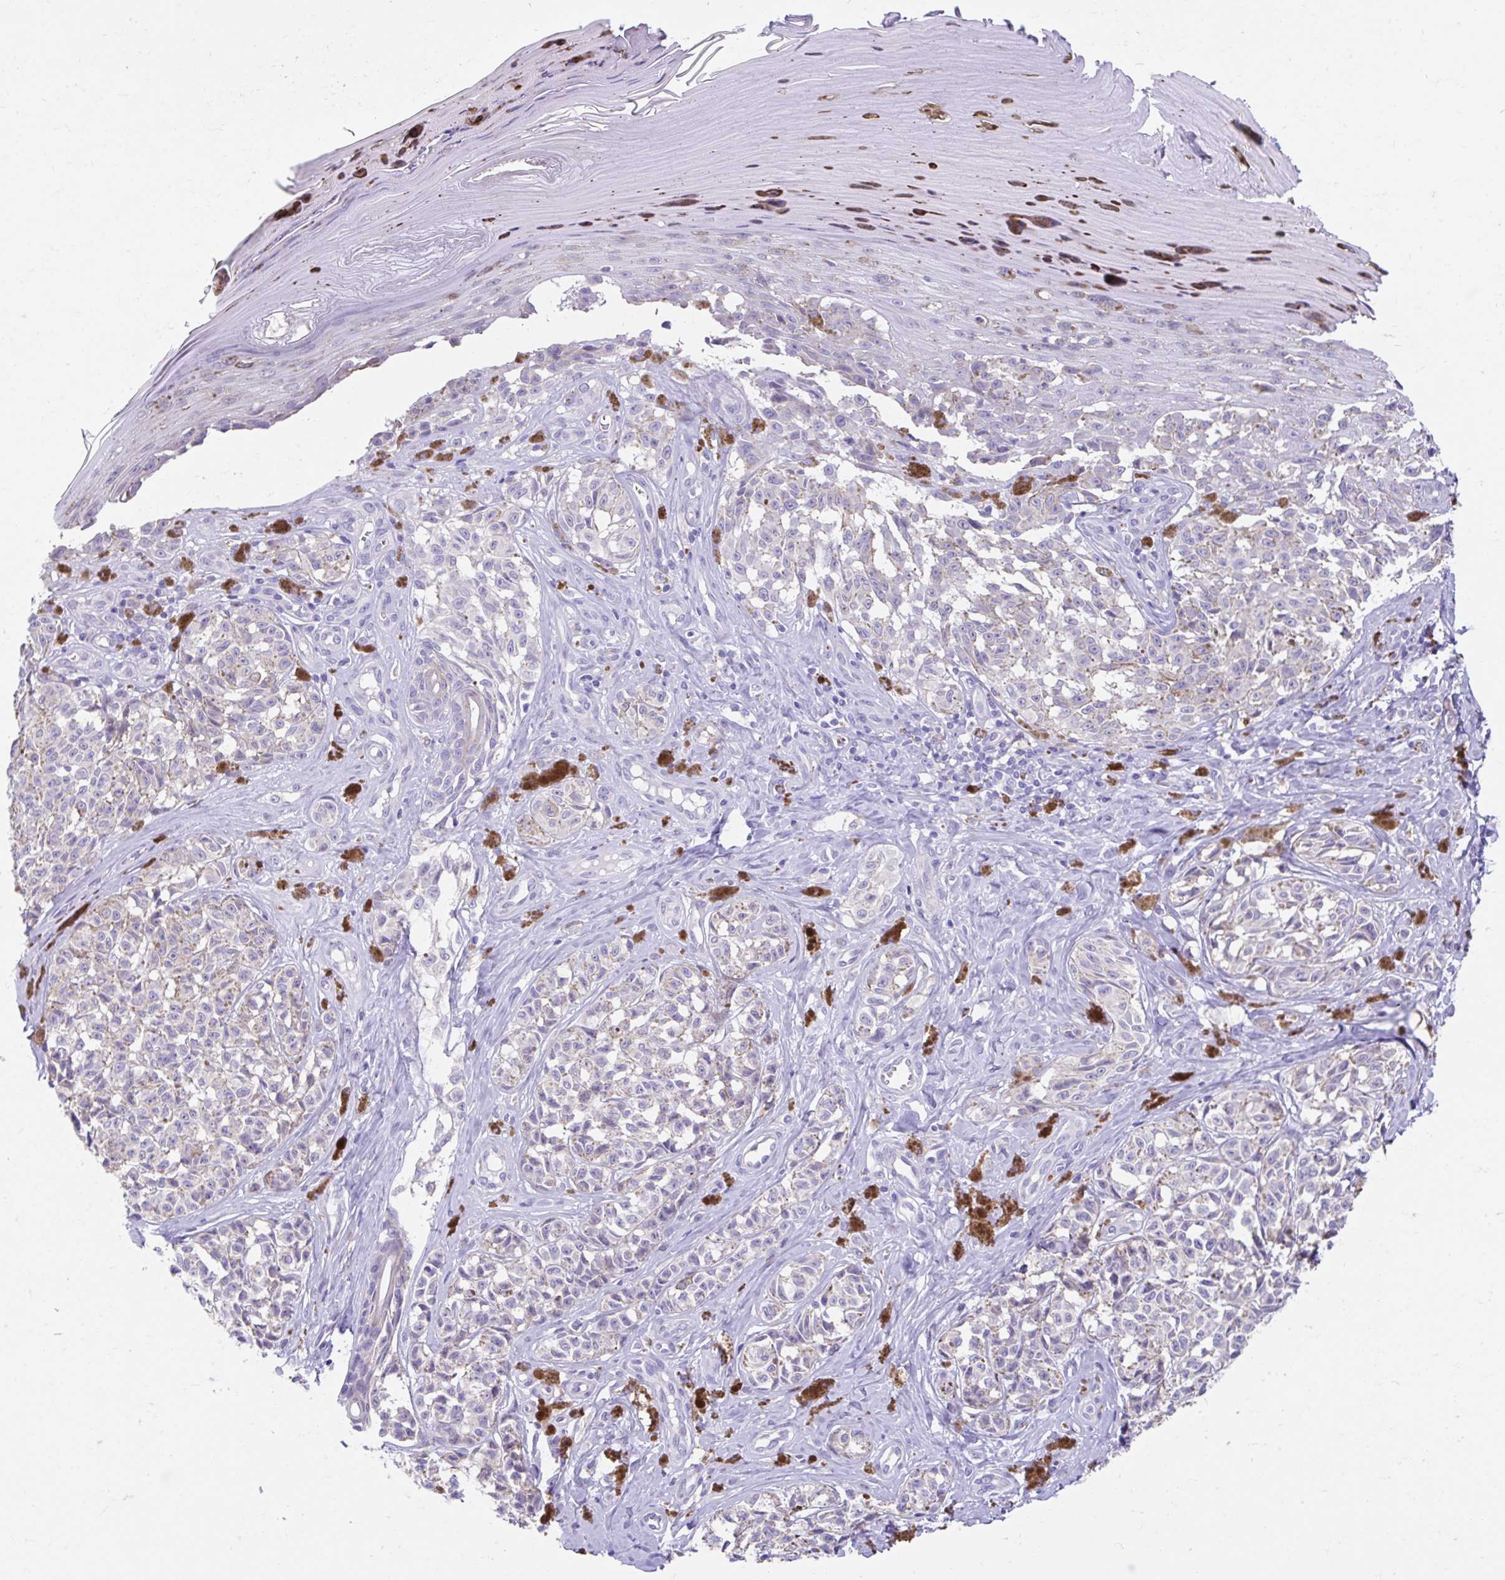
{"staining": {"intensity": "negative", "quantity": "none", "location": "none"}, "tissue": "melanoma", "cell_type": "Tumor cells", "image_type": "cancer", "snomed": [{"axis": "morphology", "description": "Malignant melanoma, NOS"}, {"axis": "topography", "description": "Skin"}], "caption": "Immunohistochemistry histopathology image of malignant melanoma stained for a protein (brown), which exhibits no positivity in tumor cells.", "gene": "ZNF33A", "patient": {"sex": "female", "age": 65}}